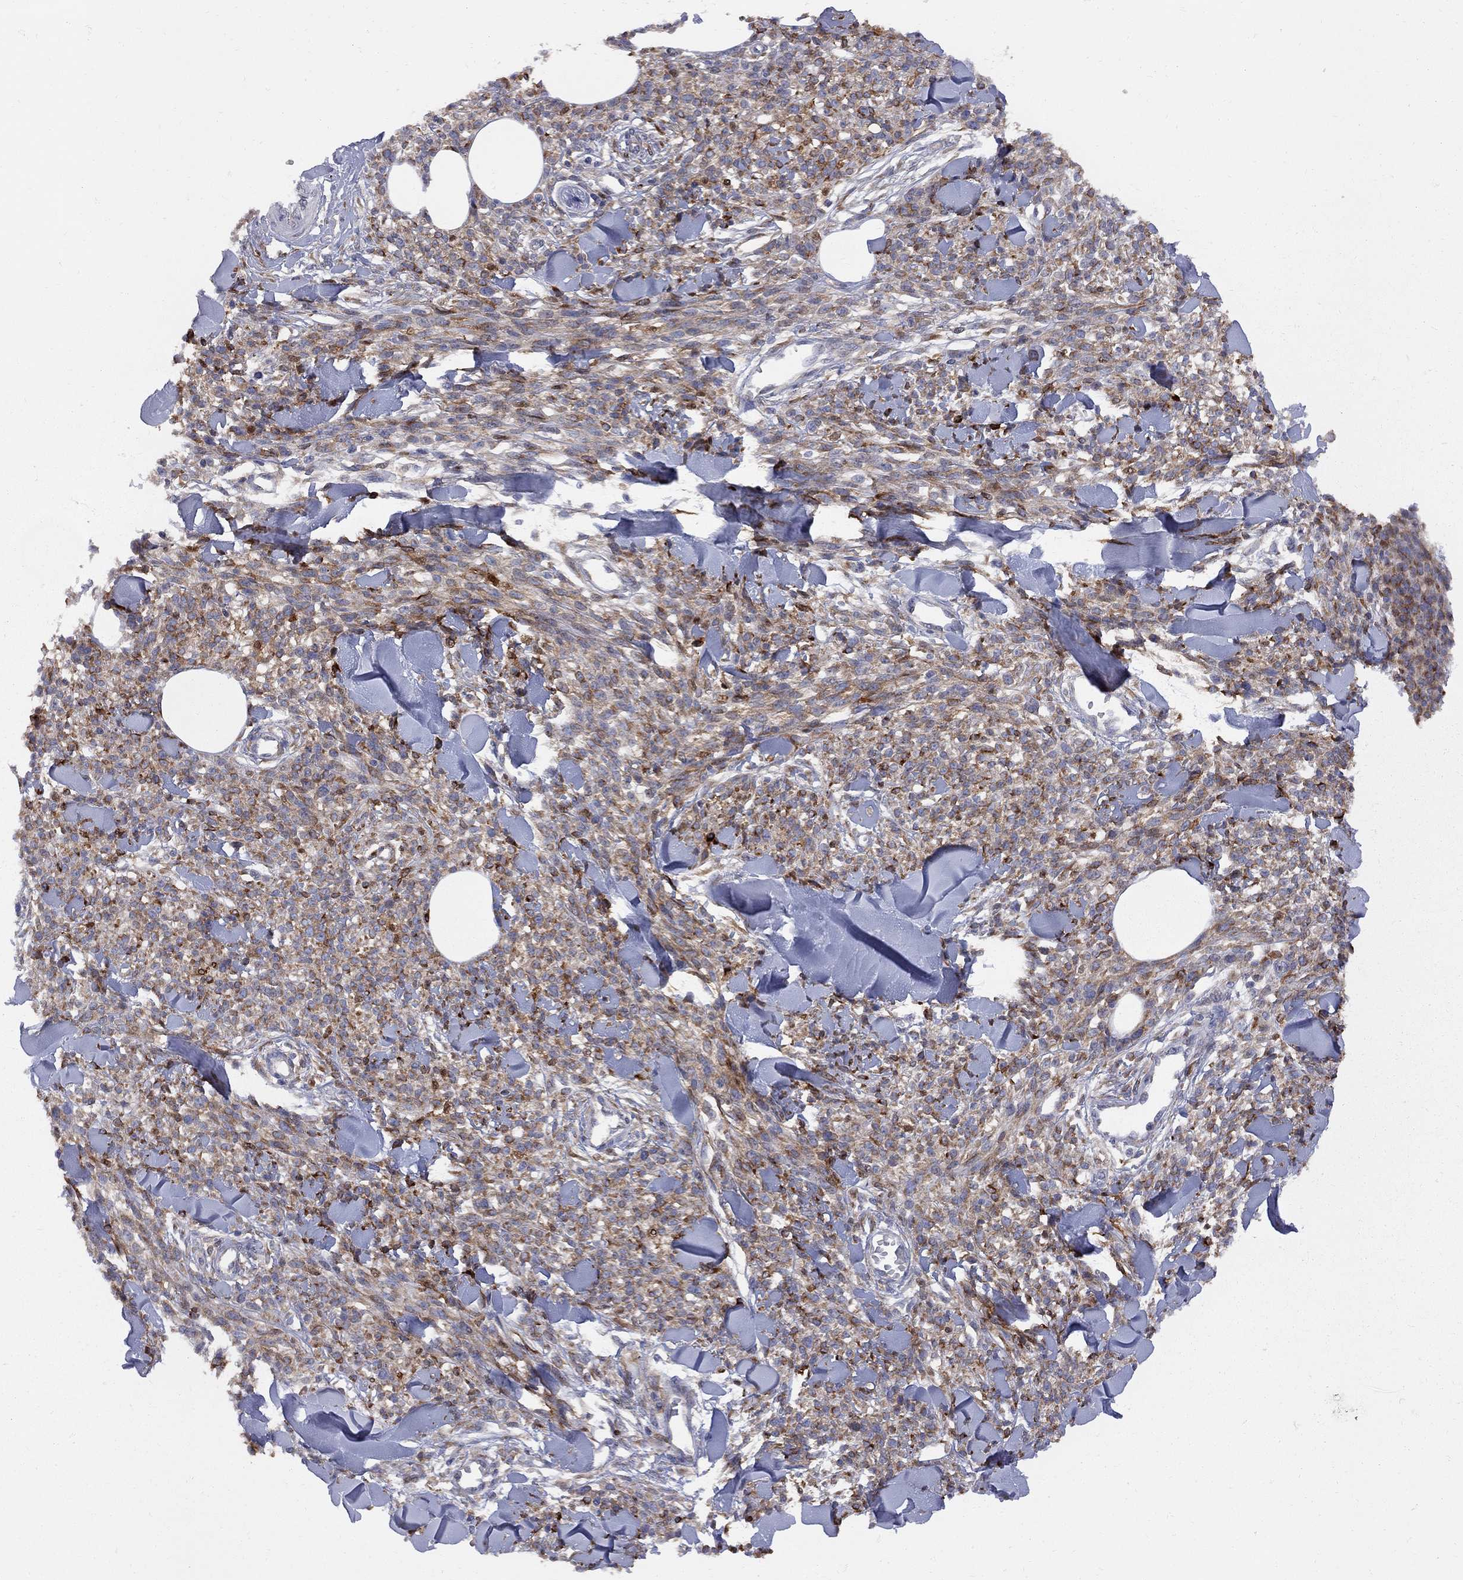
{"staining": {"intensity": "moderate", "quantity": "<25%", "location": "cytoplasmic/membranous"}, "tissue": "melanoma", "cell_type": "Tumor cells", "image_type": "cancer", "snomed": [{"axis": "morphology", "description": "Malignant melanoma, NOS"}, {"axis": "topography", "description": "Skin"}, {"axis": "topography", "description": "Skin of trunk"}], "caption": "A low amount of moderate cytoplasmic/membranous positivity is identified in approximately <25% of tumor cells in melanoma tissue.", "gene": "MTHFR", "patient": {"sex": "male", "age": 74}}